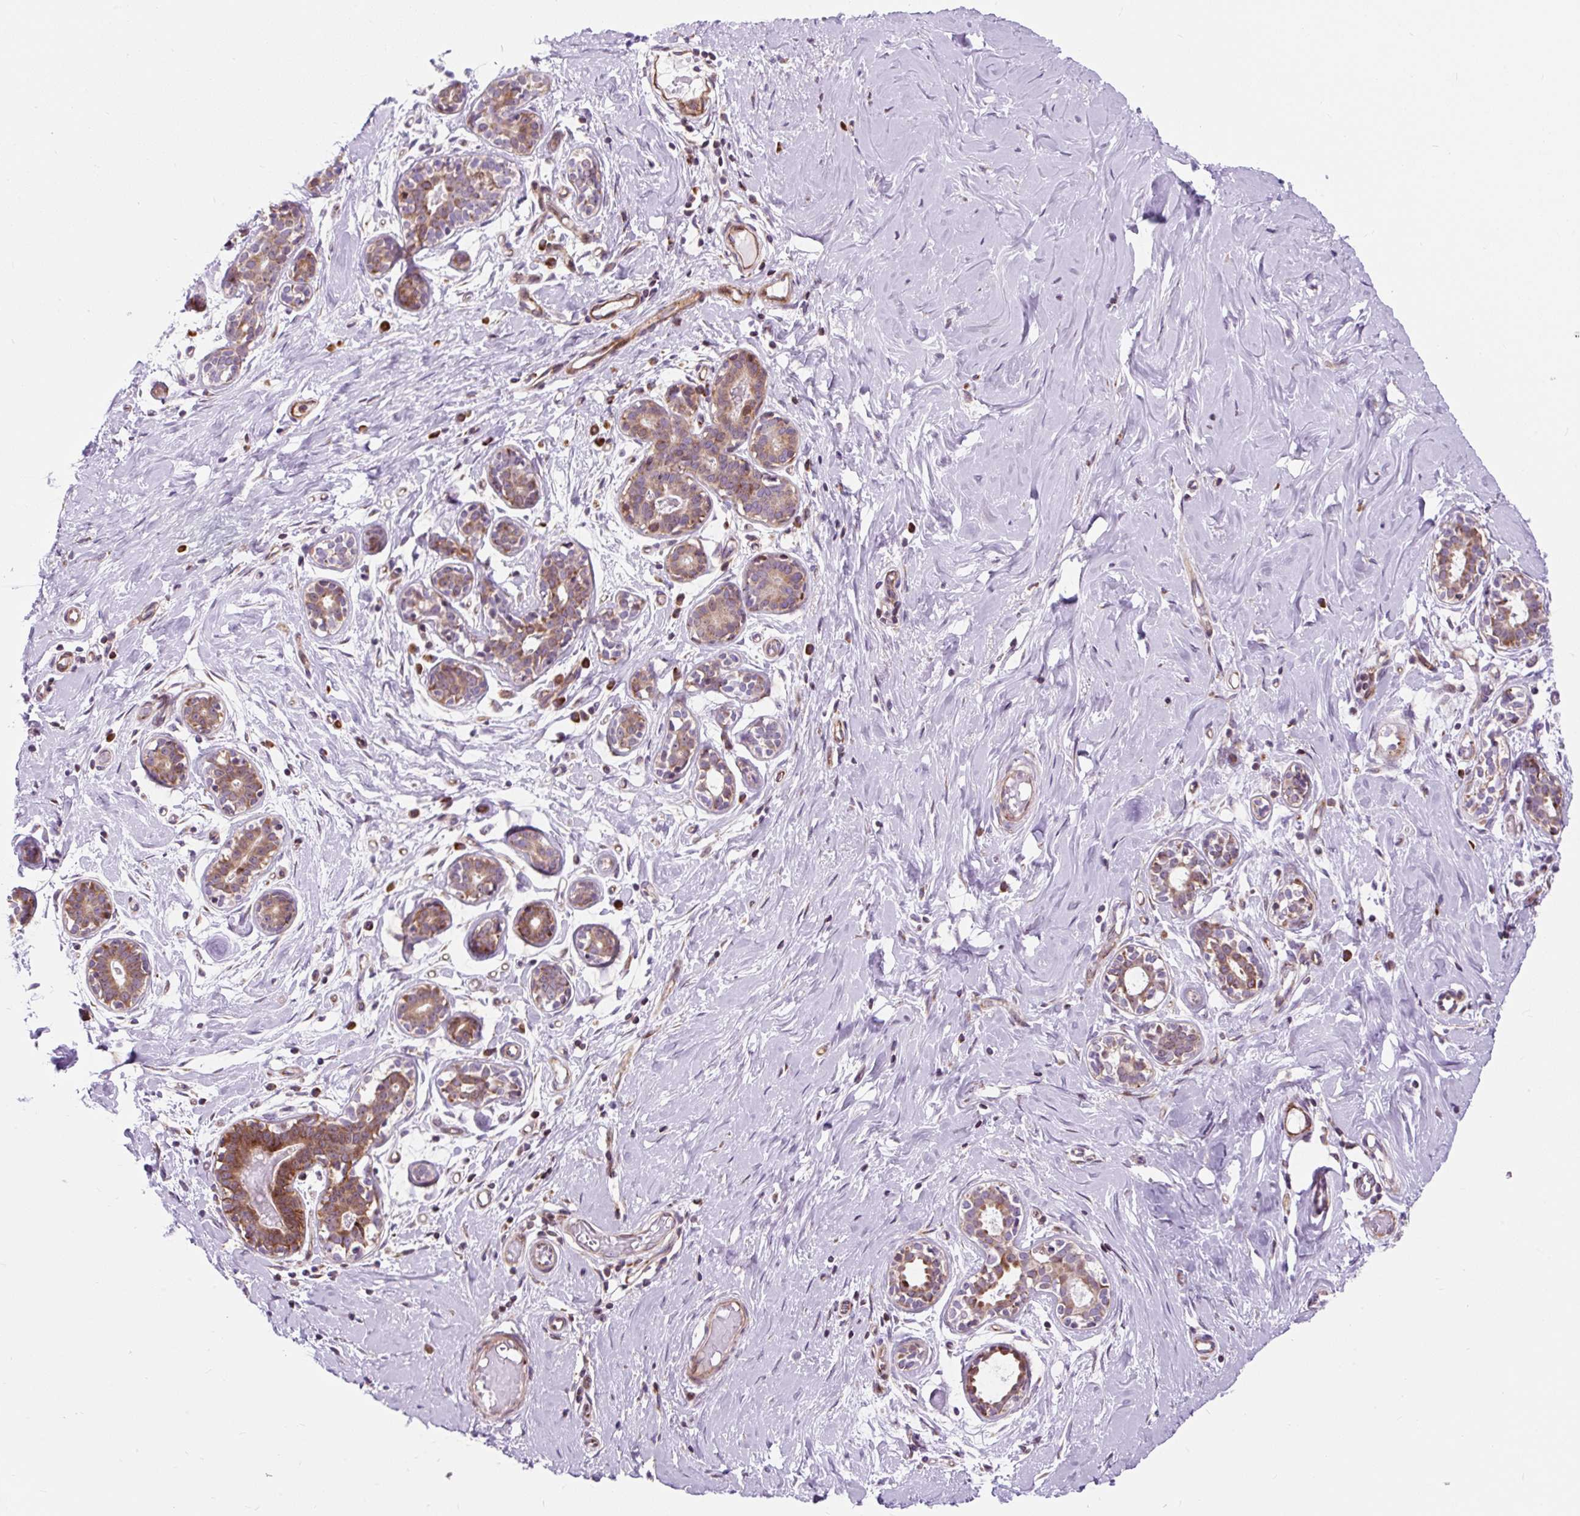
{"staining": {"intensity": "negative", "quantity": "none", "location": "none"}, "tissue": "breast", "cell_type": "Adipocytes", "image_type": "normal", "snomed": [{"axis": "morphology", "description": "Normal tissue, NOS"}, {"axis": "topography", "description": "Breast"}], "caption": "The photomicrograph reveals no significant staining in adipocytes of breast.", "gene": "CISD3", "patient": {"sex": "female", "age": 27}}